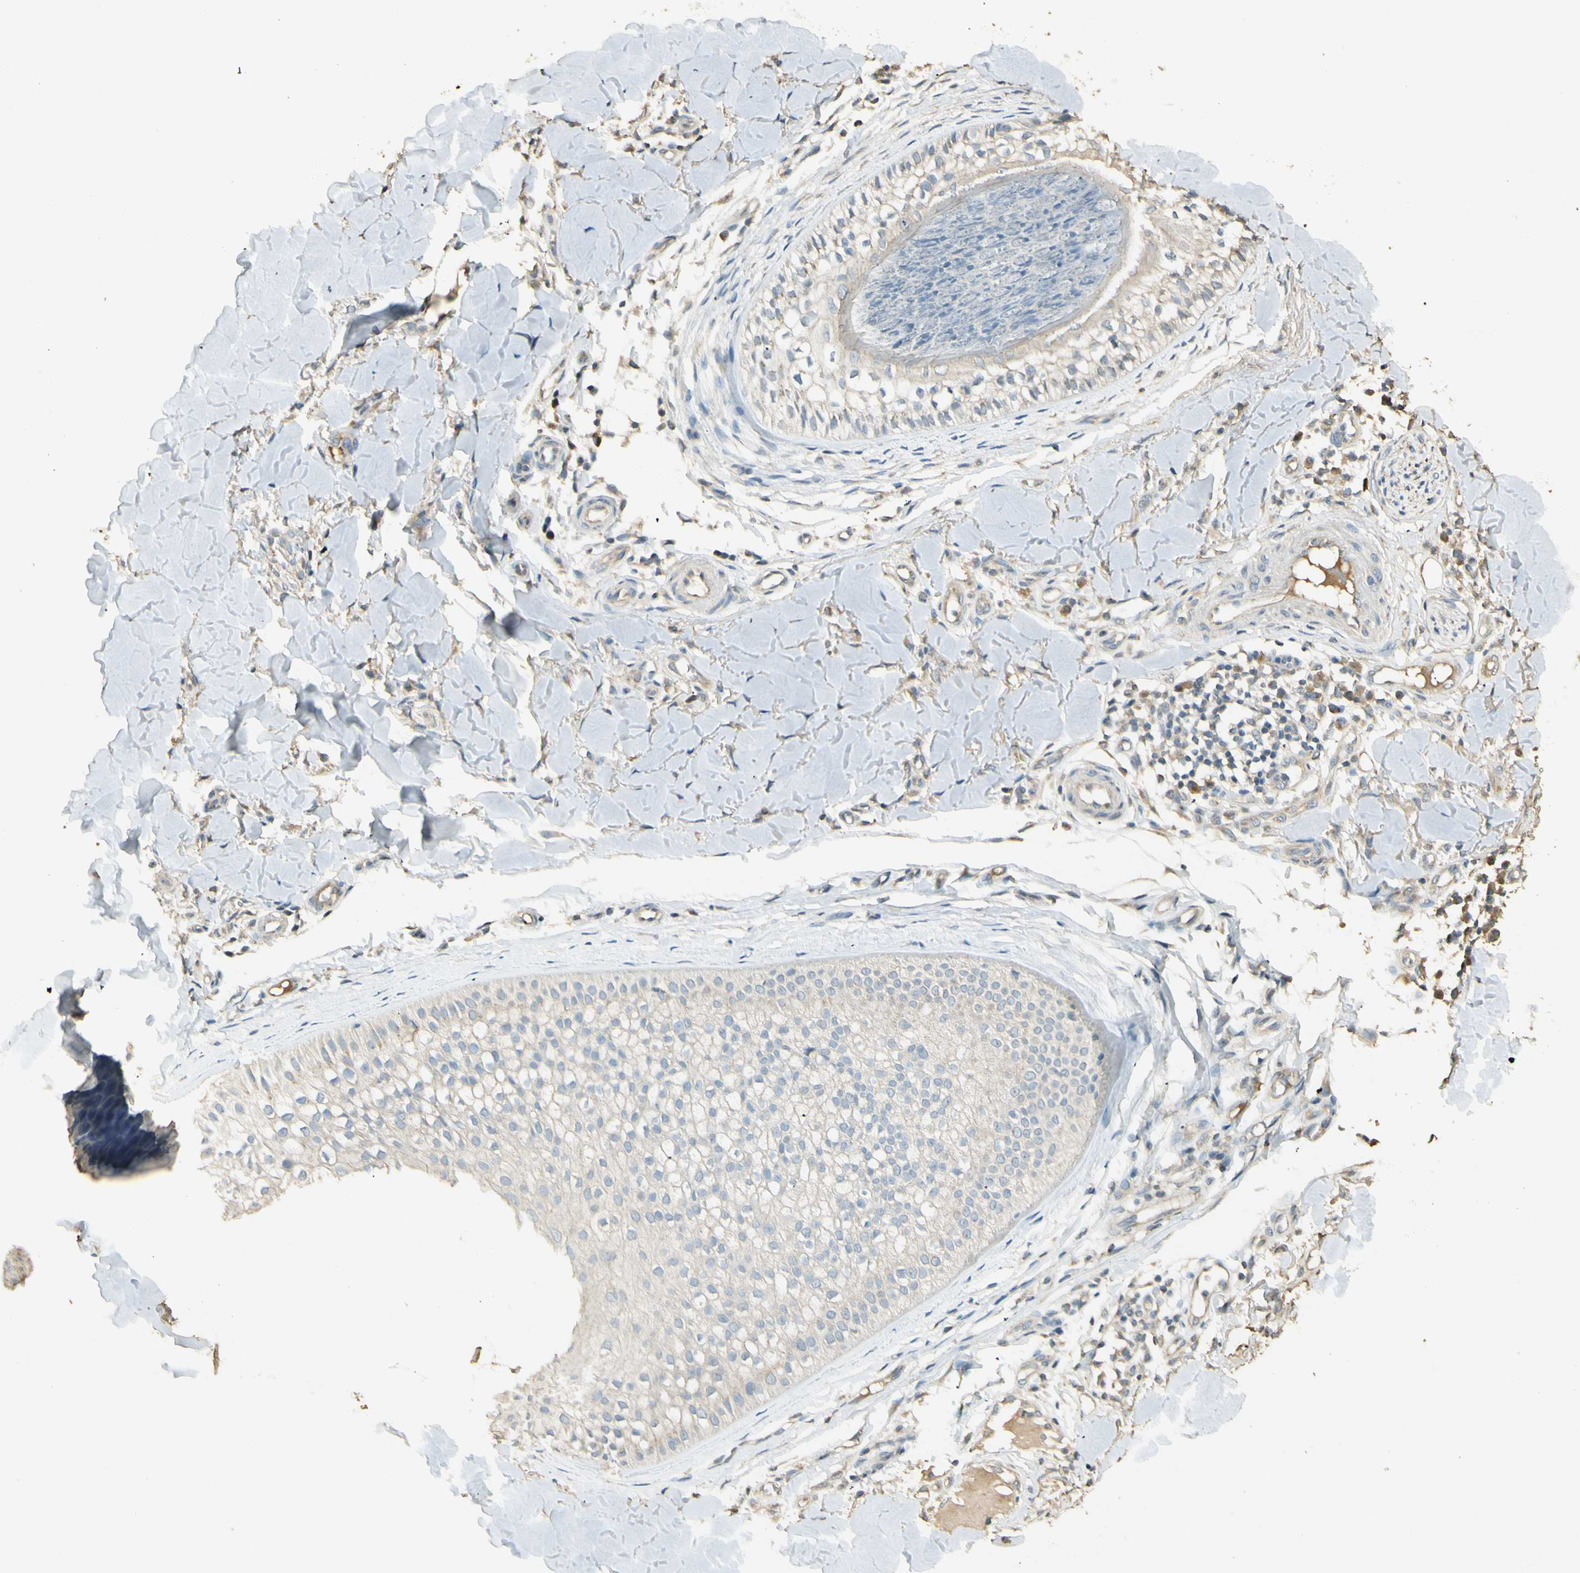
{"staining": {"intensity": "negative", "quantity": "none", "location": "none"}, "tissue": "skin cancer", "cell_type": "Tumor cells", "image_type": "cancer", "snomed": [{"axis": "morphology", "description": "Normal tissue, NOS"}, {"axis": "morphology", "description": "Basal cell carcinoma"}, {"axis": "topography", "description": "Skin"}], "caption": "High power microscopy histopathology image of an IHC histopathology image of skin cancer (basal cell carcinoma), revealing no significant expression in tumor cells.", "gene": "UXS1", "patient": {"sex": "male", "age": 52}}